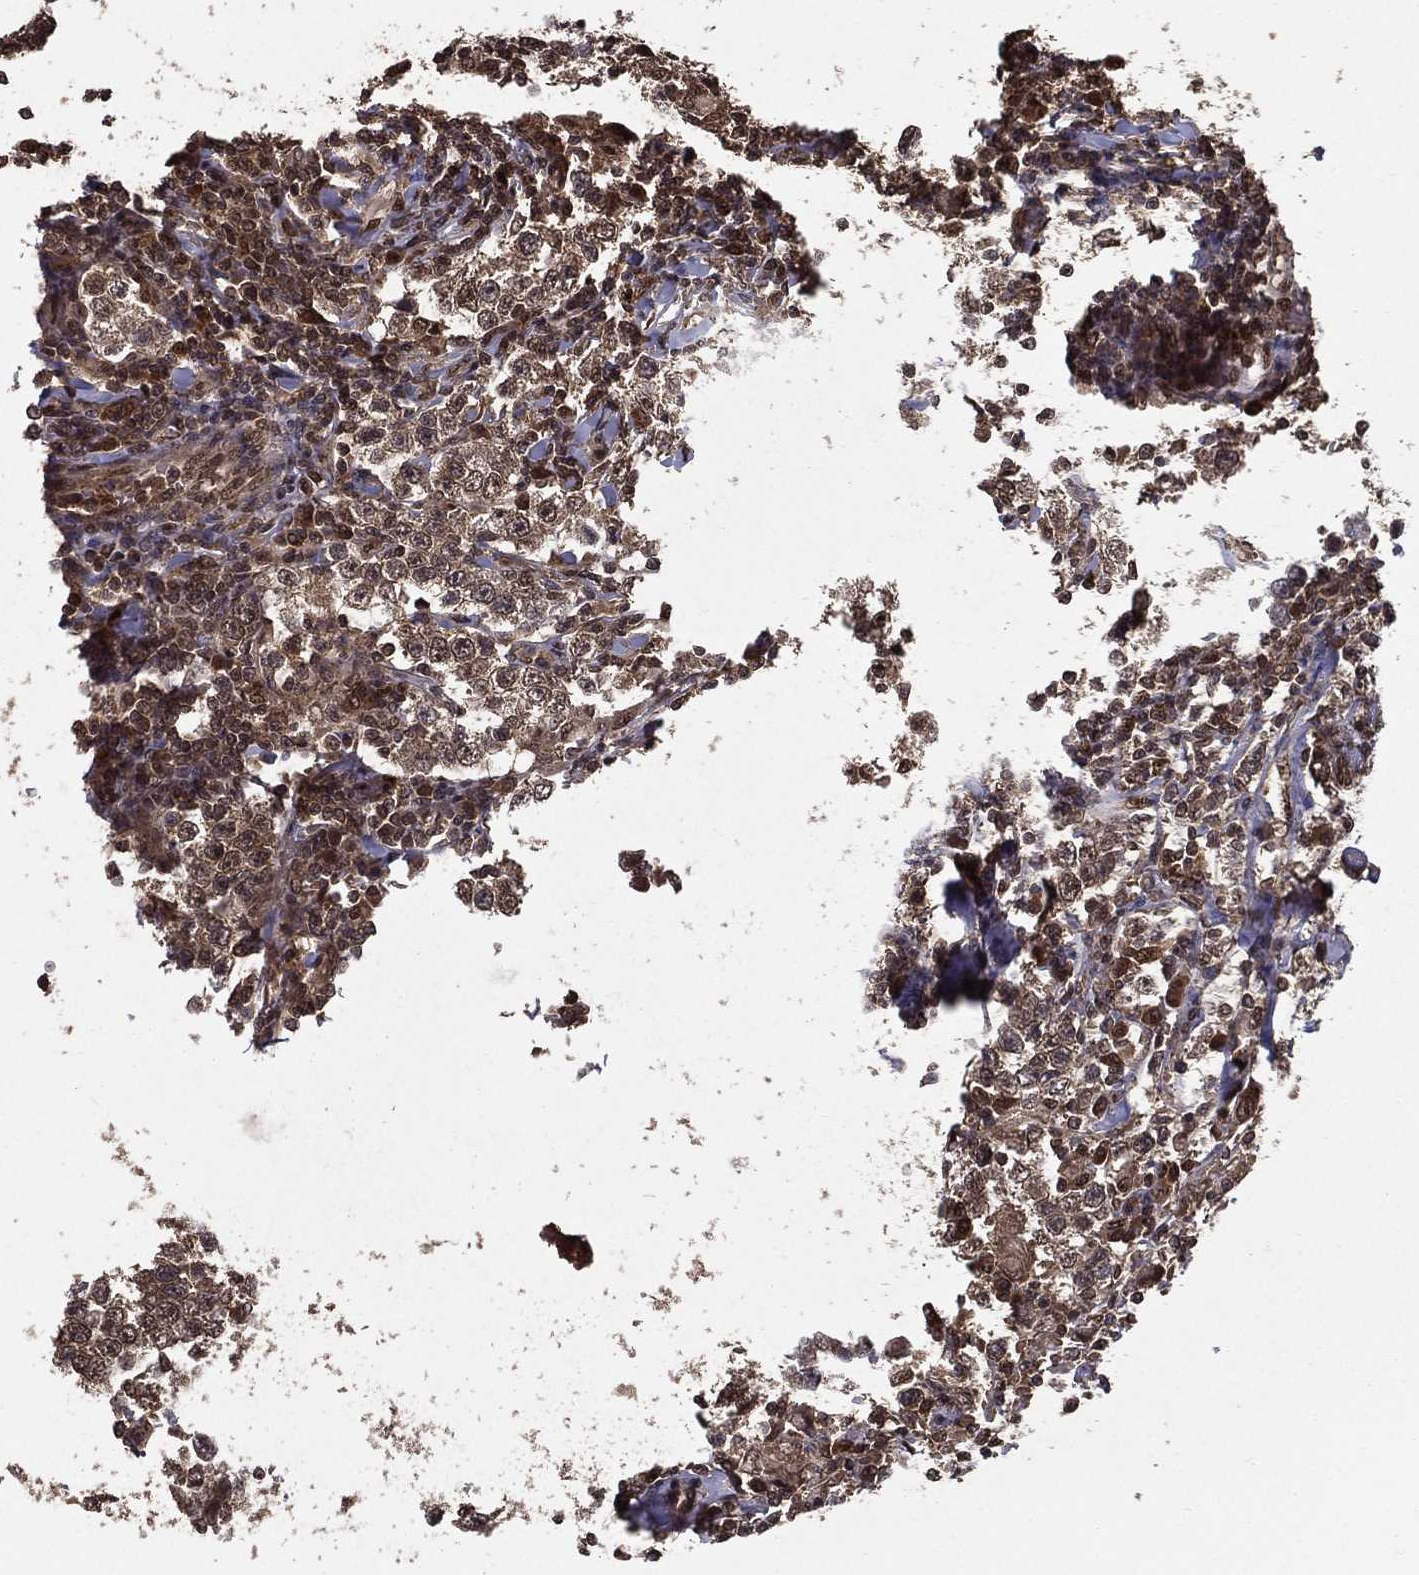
{"staining": {"intensity": "moderate", "quantity": ">75%", "location": "cytoplasmic/membranous,nuclear"}, "tissue": "testis cancer", "cell_type": "Tumor cells", "image_type": "cancer", "snomed": [{"axis": "morphology", "description": "Seminoma, NOS"}, {"axis": "morphology", "description": "Carcinoma, Embryonal, NOS"}, {"axis": "topography", "description": "Testis"}], "caption": "Testis cancer stained for a protein (brown) exhibits moderate cytoplasmic/membranous and nuclear positive expression in approximately >75% of tumor cells.", "gene": "CARM1", "patient": {"sex": "male", "age": 41}}